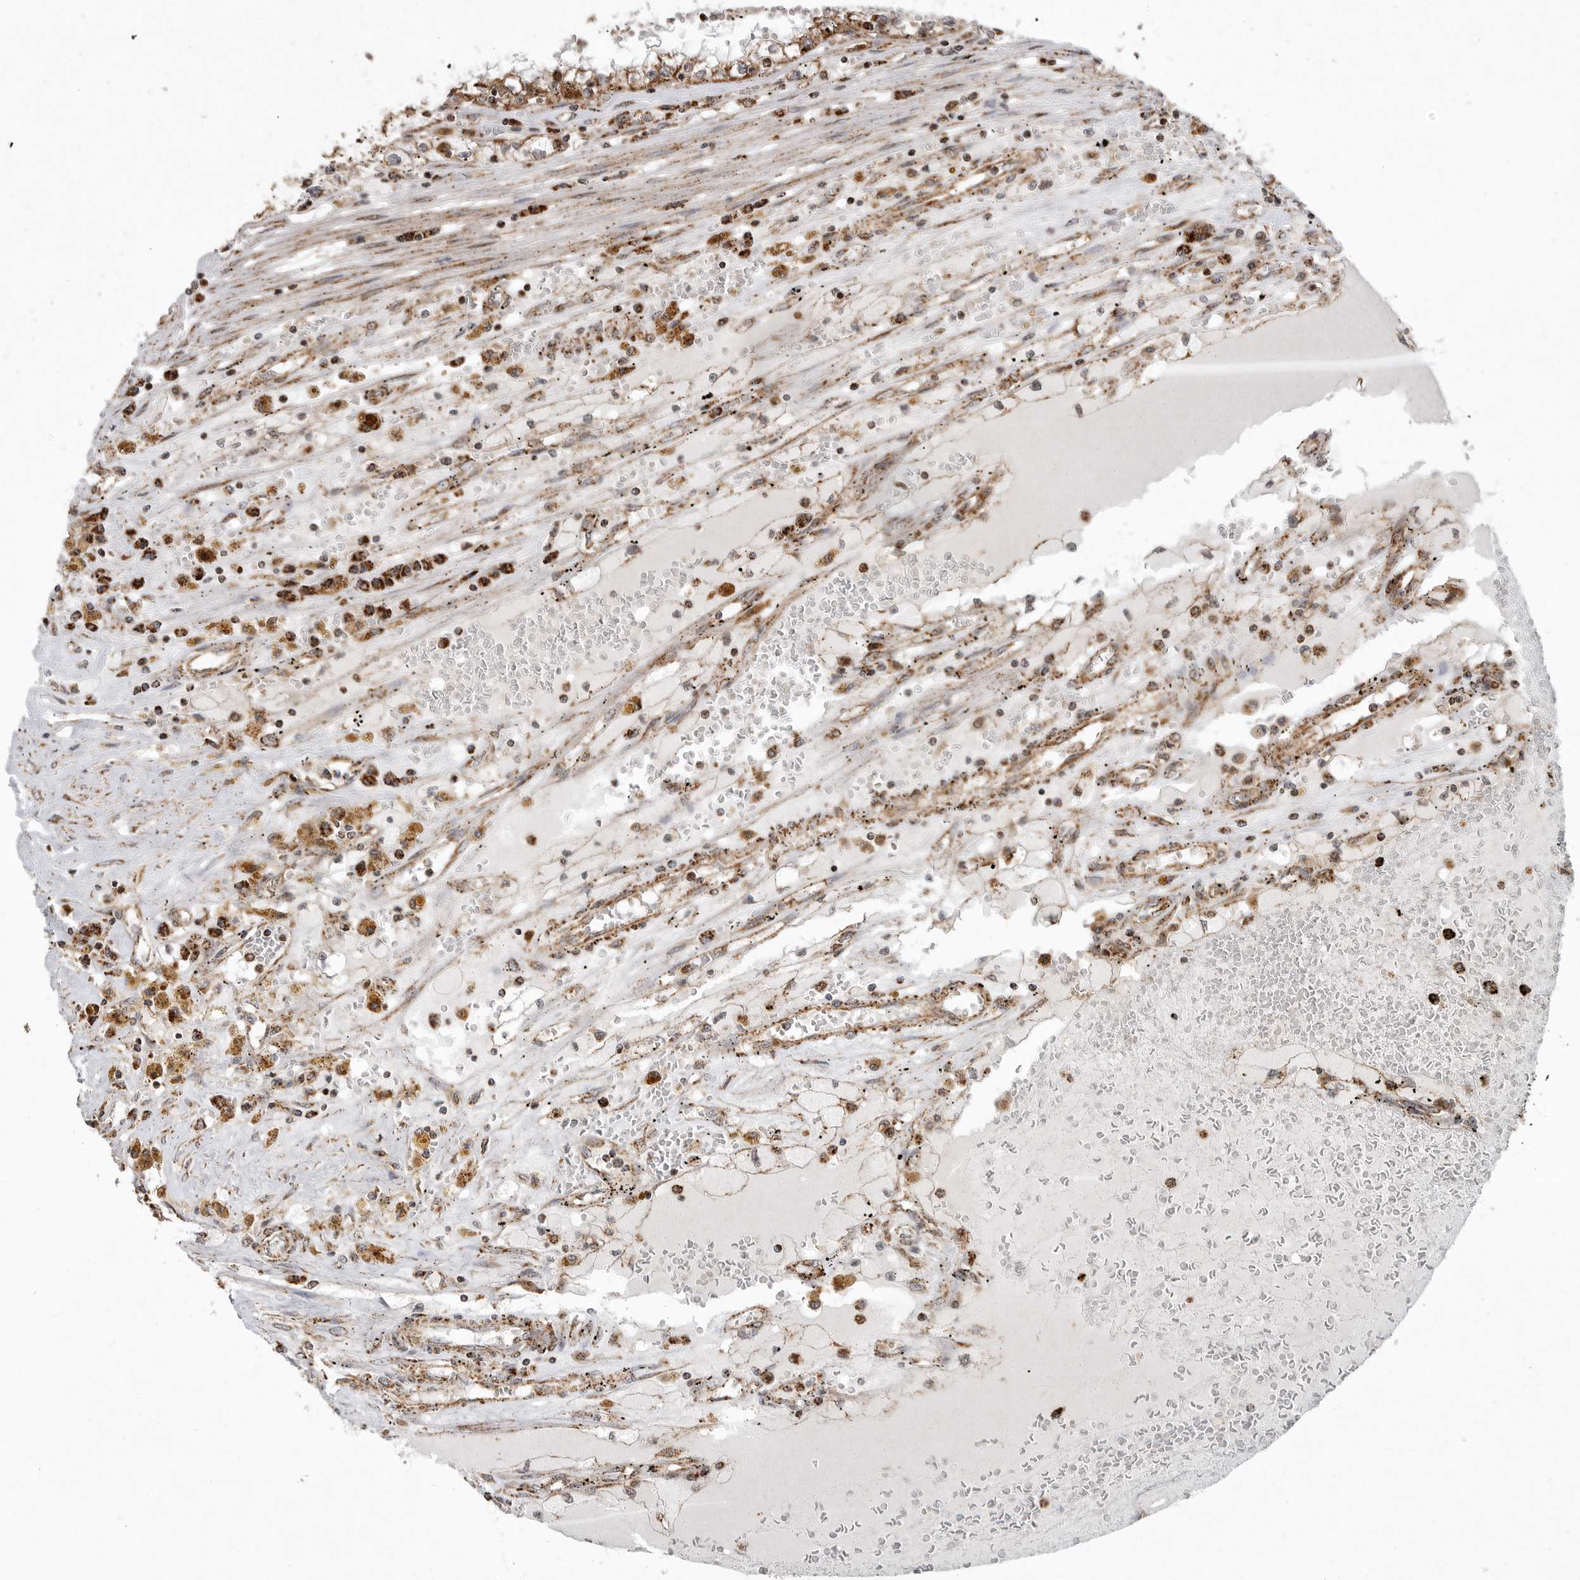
{"staining": {"intensity": "moderate", "quantity": ">75%", "location": "cytoplasmic/membranous"}, "tissue": "renal cancer", "cell_type": "Tumor cells", "image_type": "cancer", "snomed": [{"axis": "morphology", "description": "Adenocarcinoma, NOS"}, {"axis": "topography", "description": "Kidney"}], "caption": "Approximately >75% of tumor cells in human adenocarcinoma (renal) reveal moderate cytoplasmic/membranous protein positivity as visualized by brown immunohistochemical staining.", "gene": "GCNT2", "patient": {"sex": "male", "age": 56}}